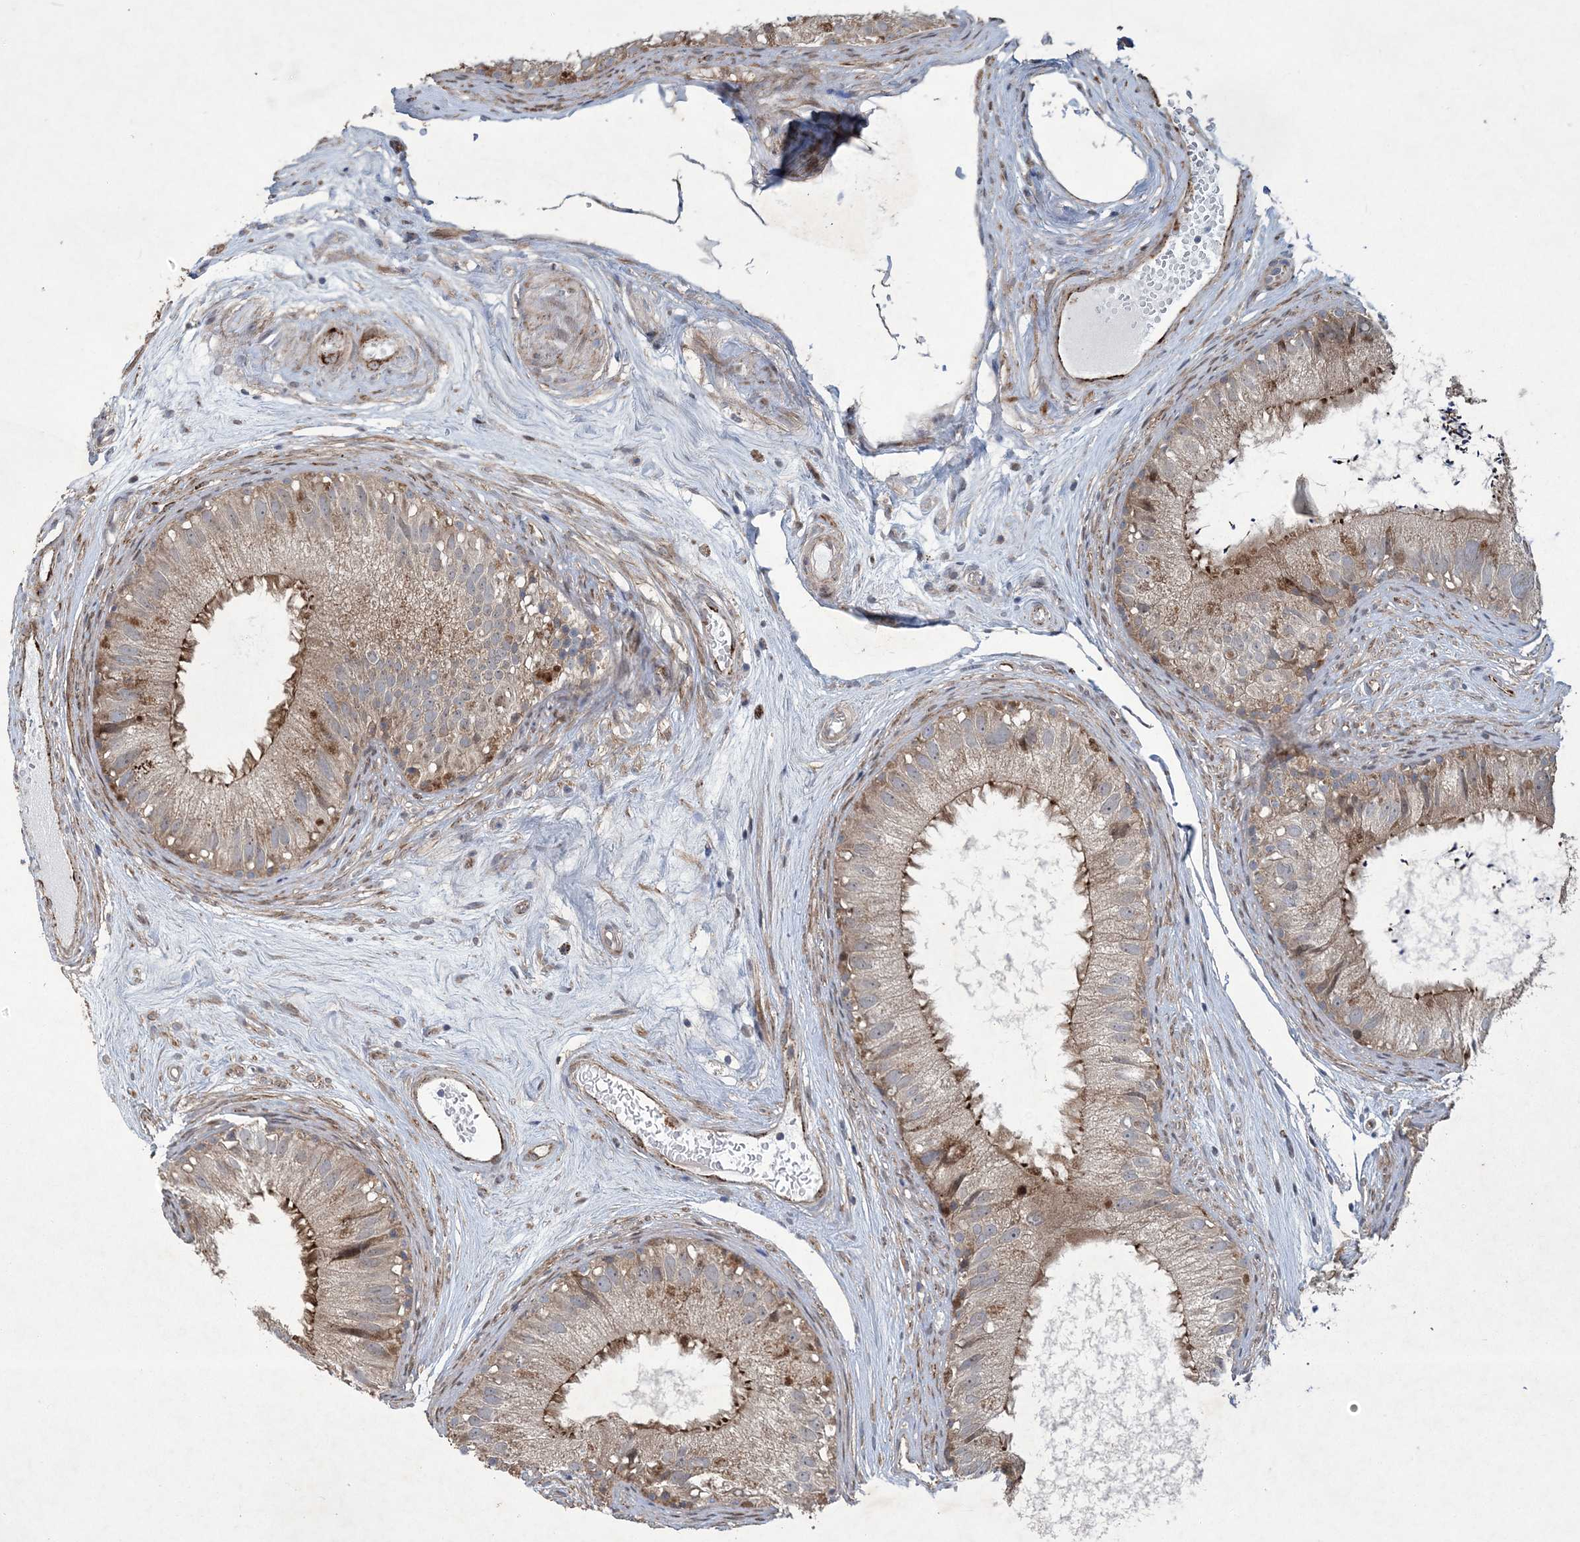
{"staining": {"intensity": "moderate", "quantity": "25%-75%", "location": "cytoplasmic/membranous"}, "tissue": "epididymis", "cell_type": "Glandular cells", "image_type": "normal", "snomed": [{"axis": "morphology", "description": "Normal tissue, NOS"}, {"axis": "topography", "description": "Epididymis"}], "caption": "Epididymis stained with DAB IHC shows medium levels of moderate cytoplasmic/membranous positivity in approximately 25%-75% of glandular cells.", "gene": "N4BP2", "patient": {"sex": "male", "age": 77}}